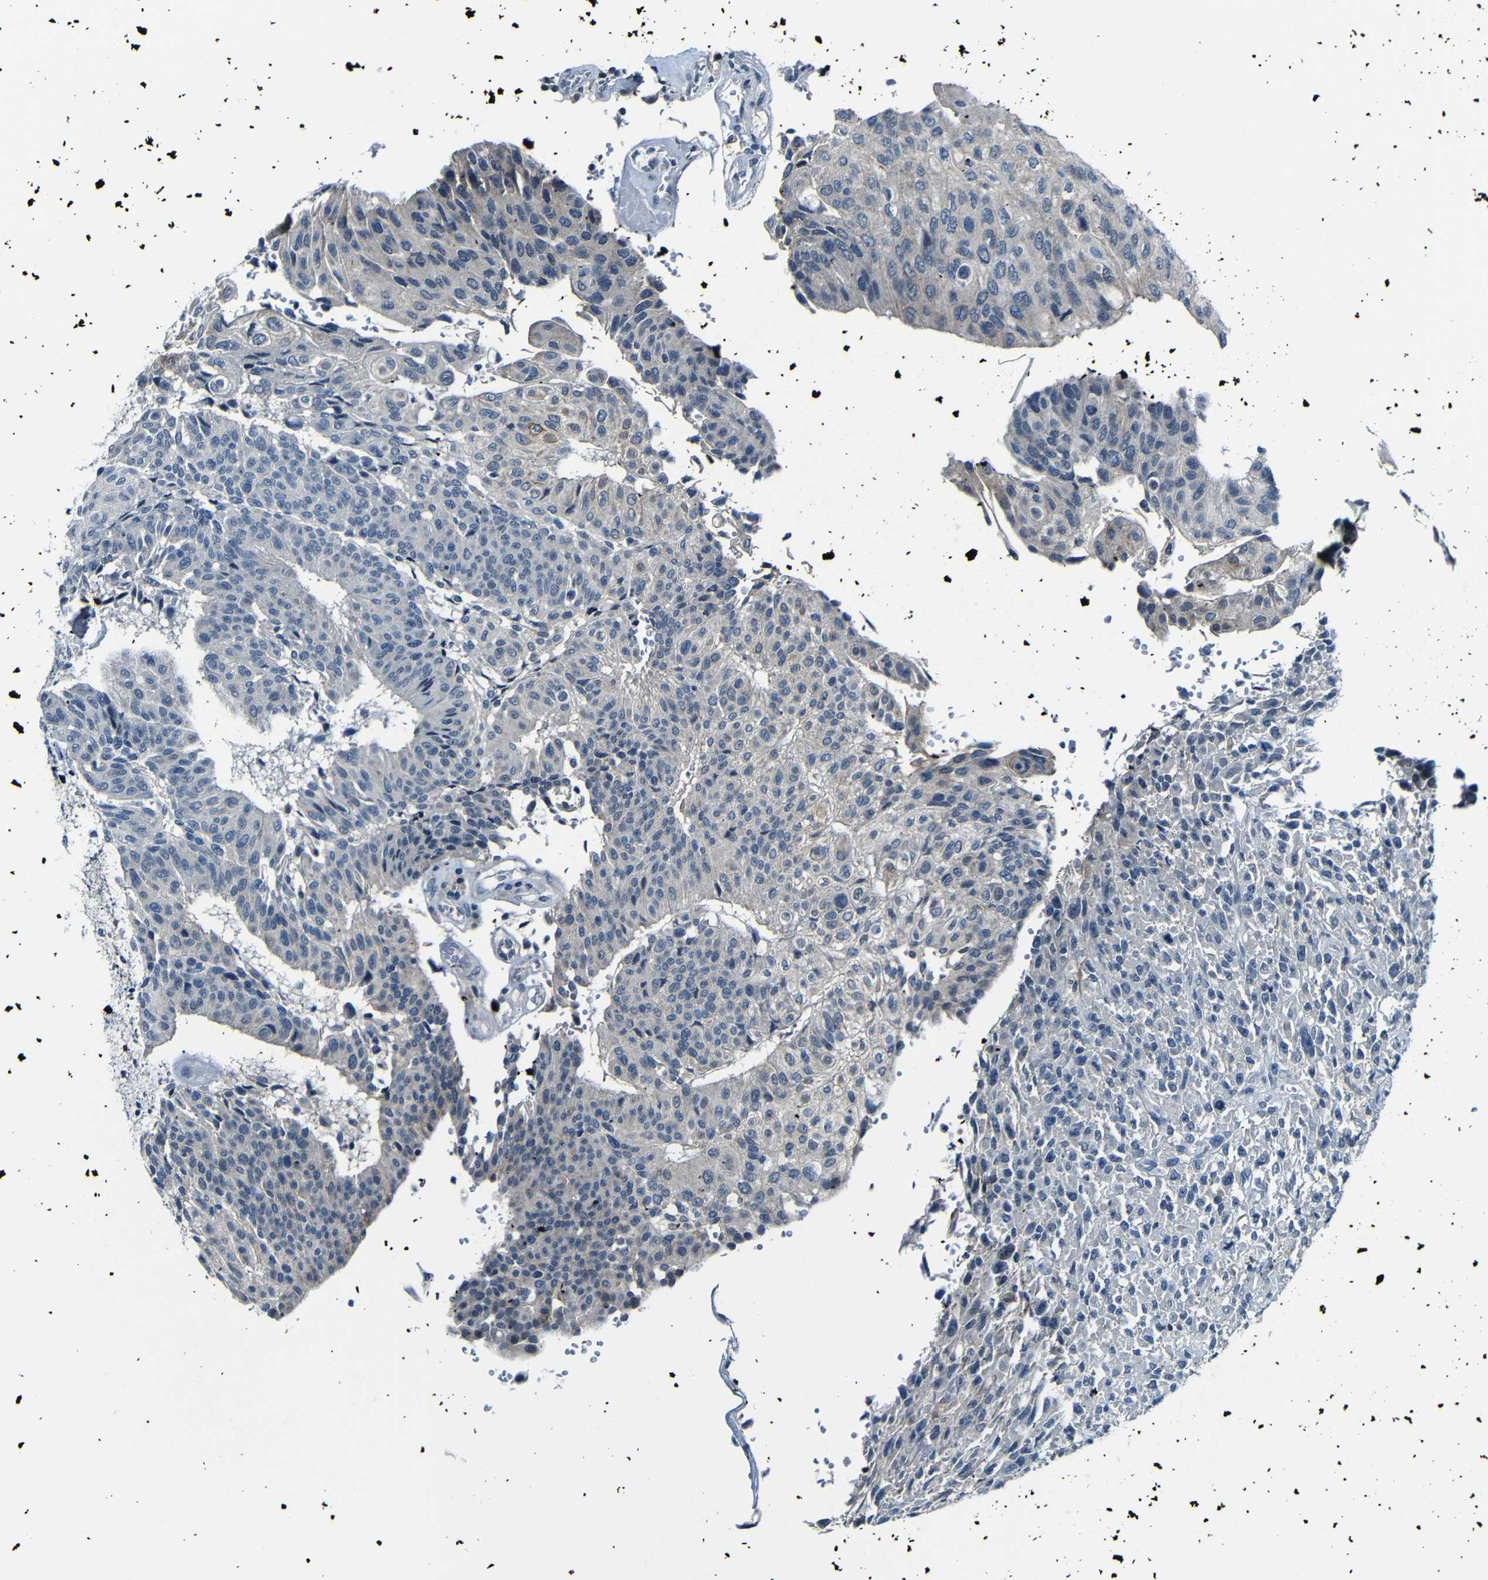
{"staining": {"intensity": "weak", "quantity": "25%-75%", "location": "cytoplasmic/membranous"}, "tissue": "urothelial cancer", "cell_type": "Tumor cells", "image_type": "cancer", "snomed": [{"axis": "morphology", "description": "Urothelial carcinoma, High grade"}, {"axis": "topography", "description": "Urinary bladder"}], "caption": "IHC of human high-grade urothelial carcinoma shows low levels of weak cytoplasmic/membranous positivity in about 25%-75% of tumor cells.", "gene": "ANK3", "patient": {"sex": "male", "age": 66}}